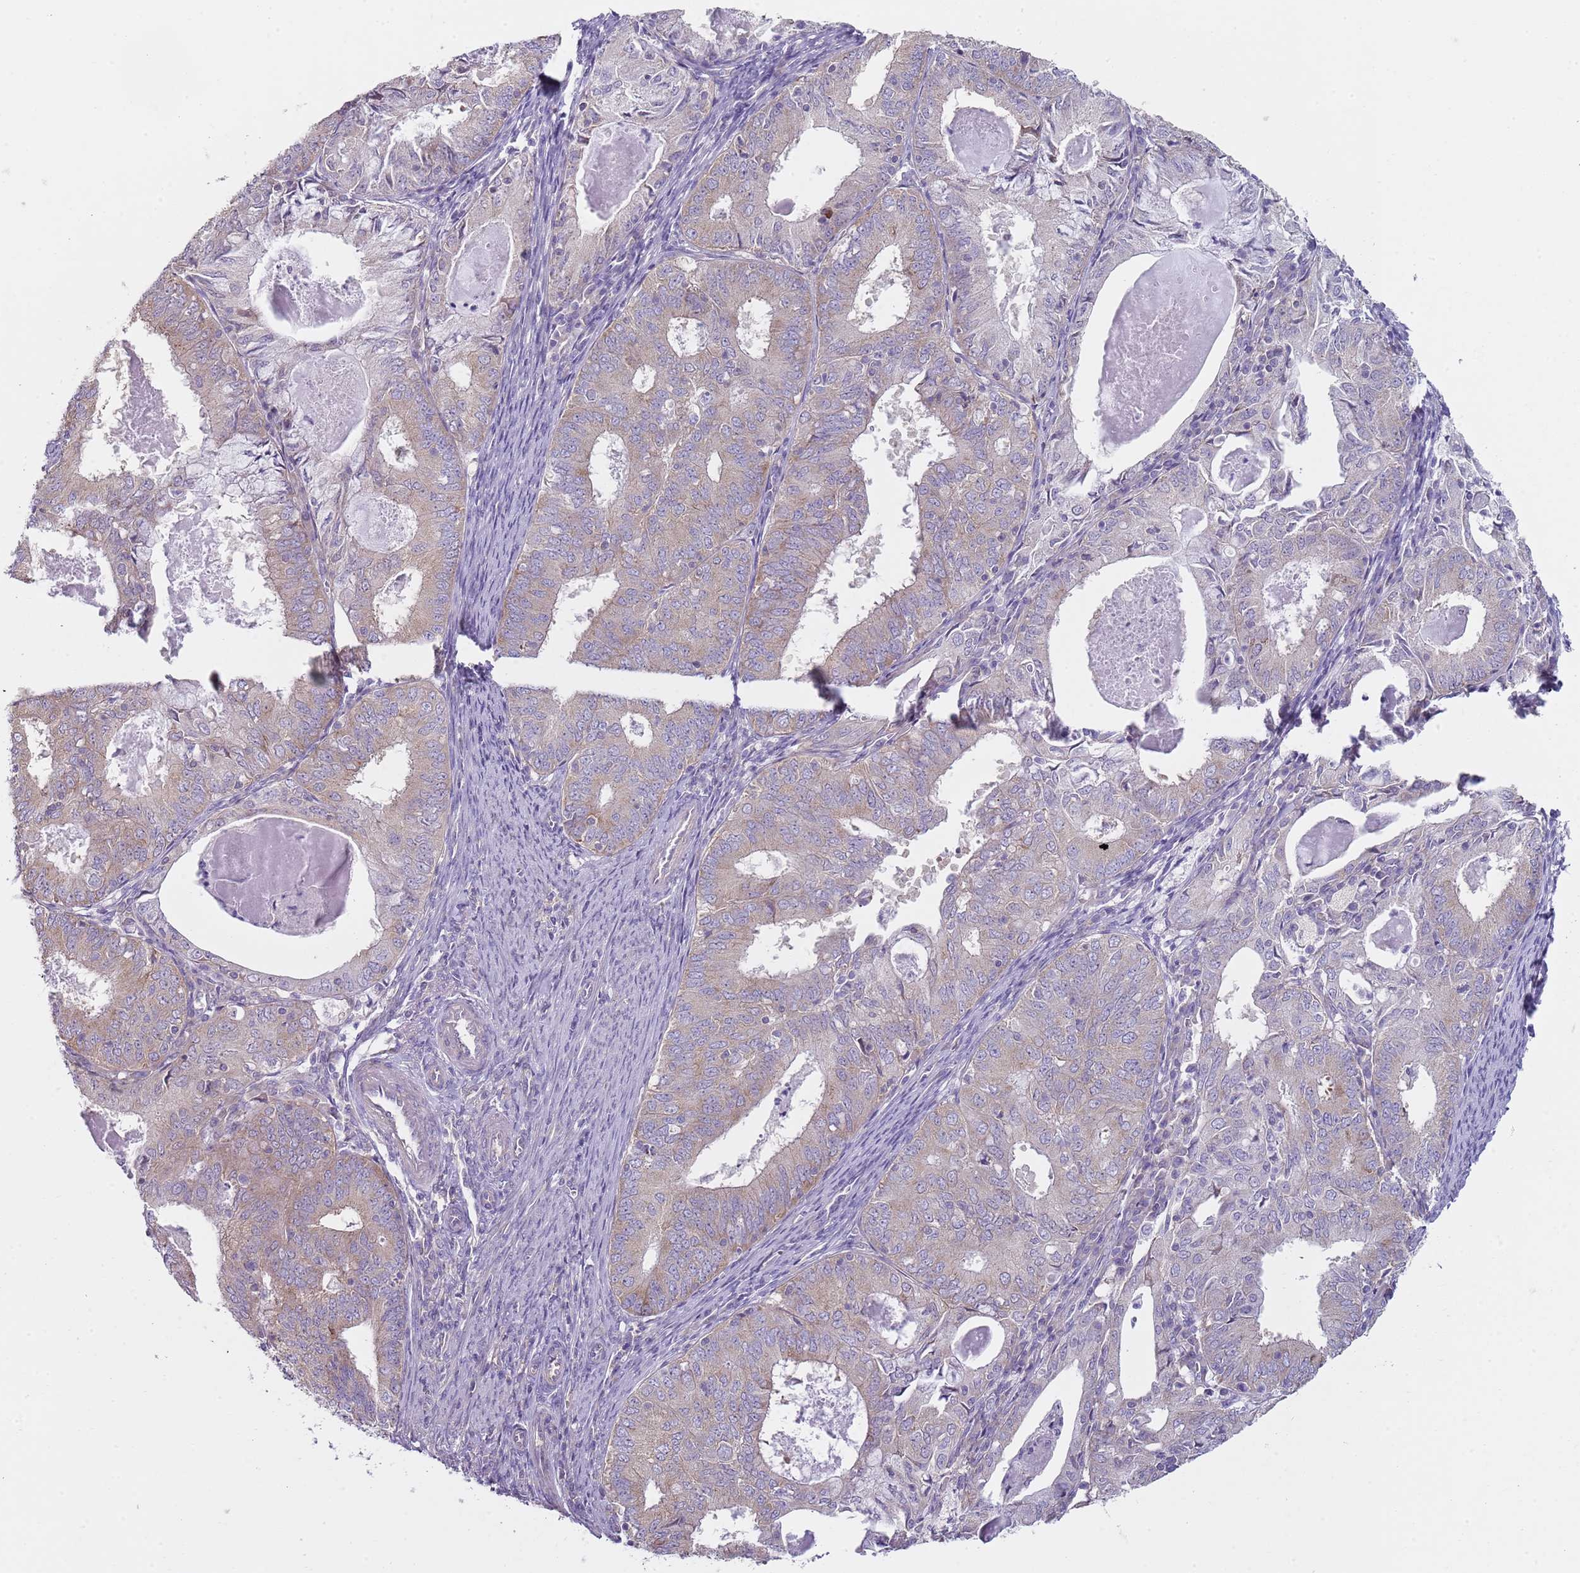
{"staining": {"intensity": "moderate", "quantity": "<25%", "location": "cytoplasmic/membranous"}, "tissue": "endometrial cancer", "cell_type": "Tumor cells", "image_type": "cancer", "snomed": [{"axis": "morphology", "description": "Adenocarcinoma, NOS"}, {"axis": "topography", "description": "Endometrium"}], "caption": "Endometrial adenocarcinoma tissue displays moderate cytoplasmic/membranous expression in about <25% of tumor cells, visualized by immunohistochemistry.", "gene": "SLC26A6", "patient": {"sex": "female", "age": 57}}